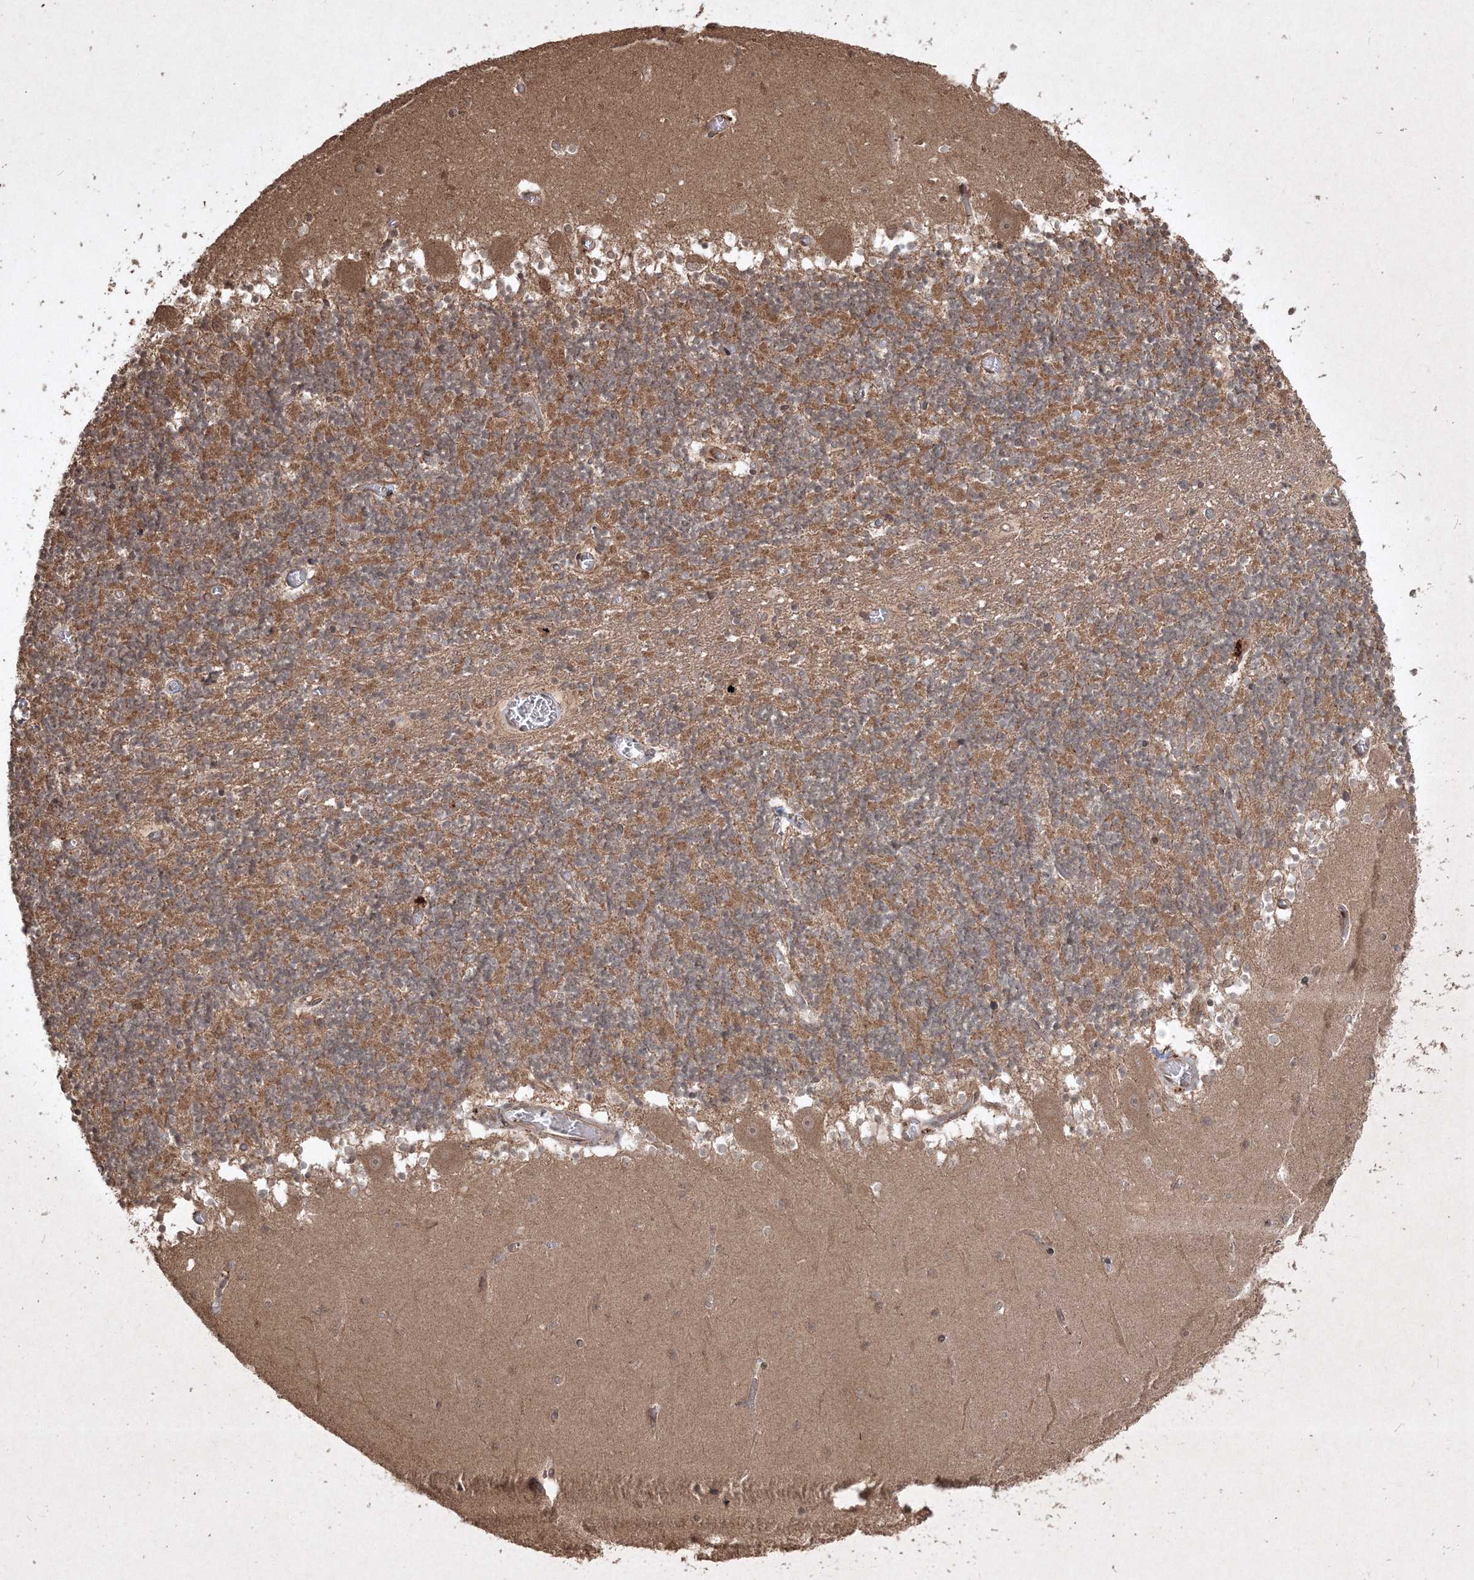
{"staining": {"intensity": "moderate", "quantity": ">75%", "location": "cytoplasmic/membranous,nuclear"}, "tissue": "cerebellum", "cell_type": "Cells in granular layer", "image_type": "normal", "snomed": [{"axis": "morphology", "description": "Normal tissue, NOS"}, {"axis": "topography", "description": "Cerebellum"}], "caption": "Immunohistochemistry histopathology image of normal cerebellum stained for a protein (brown), which displays medium levels of moderate cytoplasmic/membranous,nuclear expression in about >75% of cells in granular layer.", "gene": "PELI3", "patient": {"sex": "female", "age": 28}}